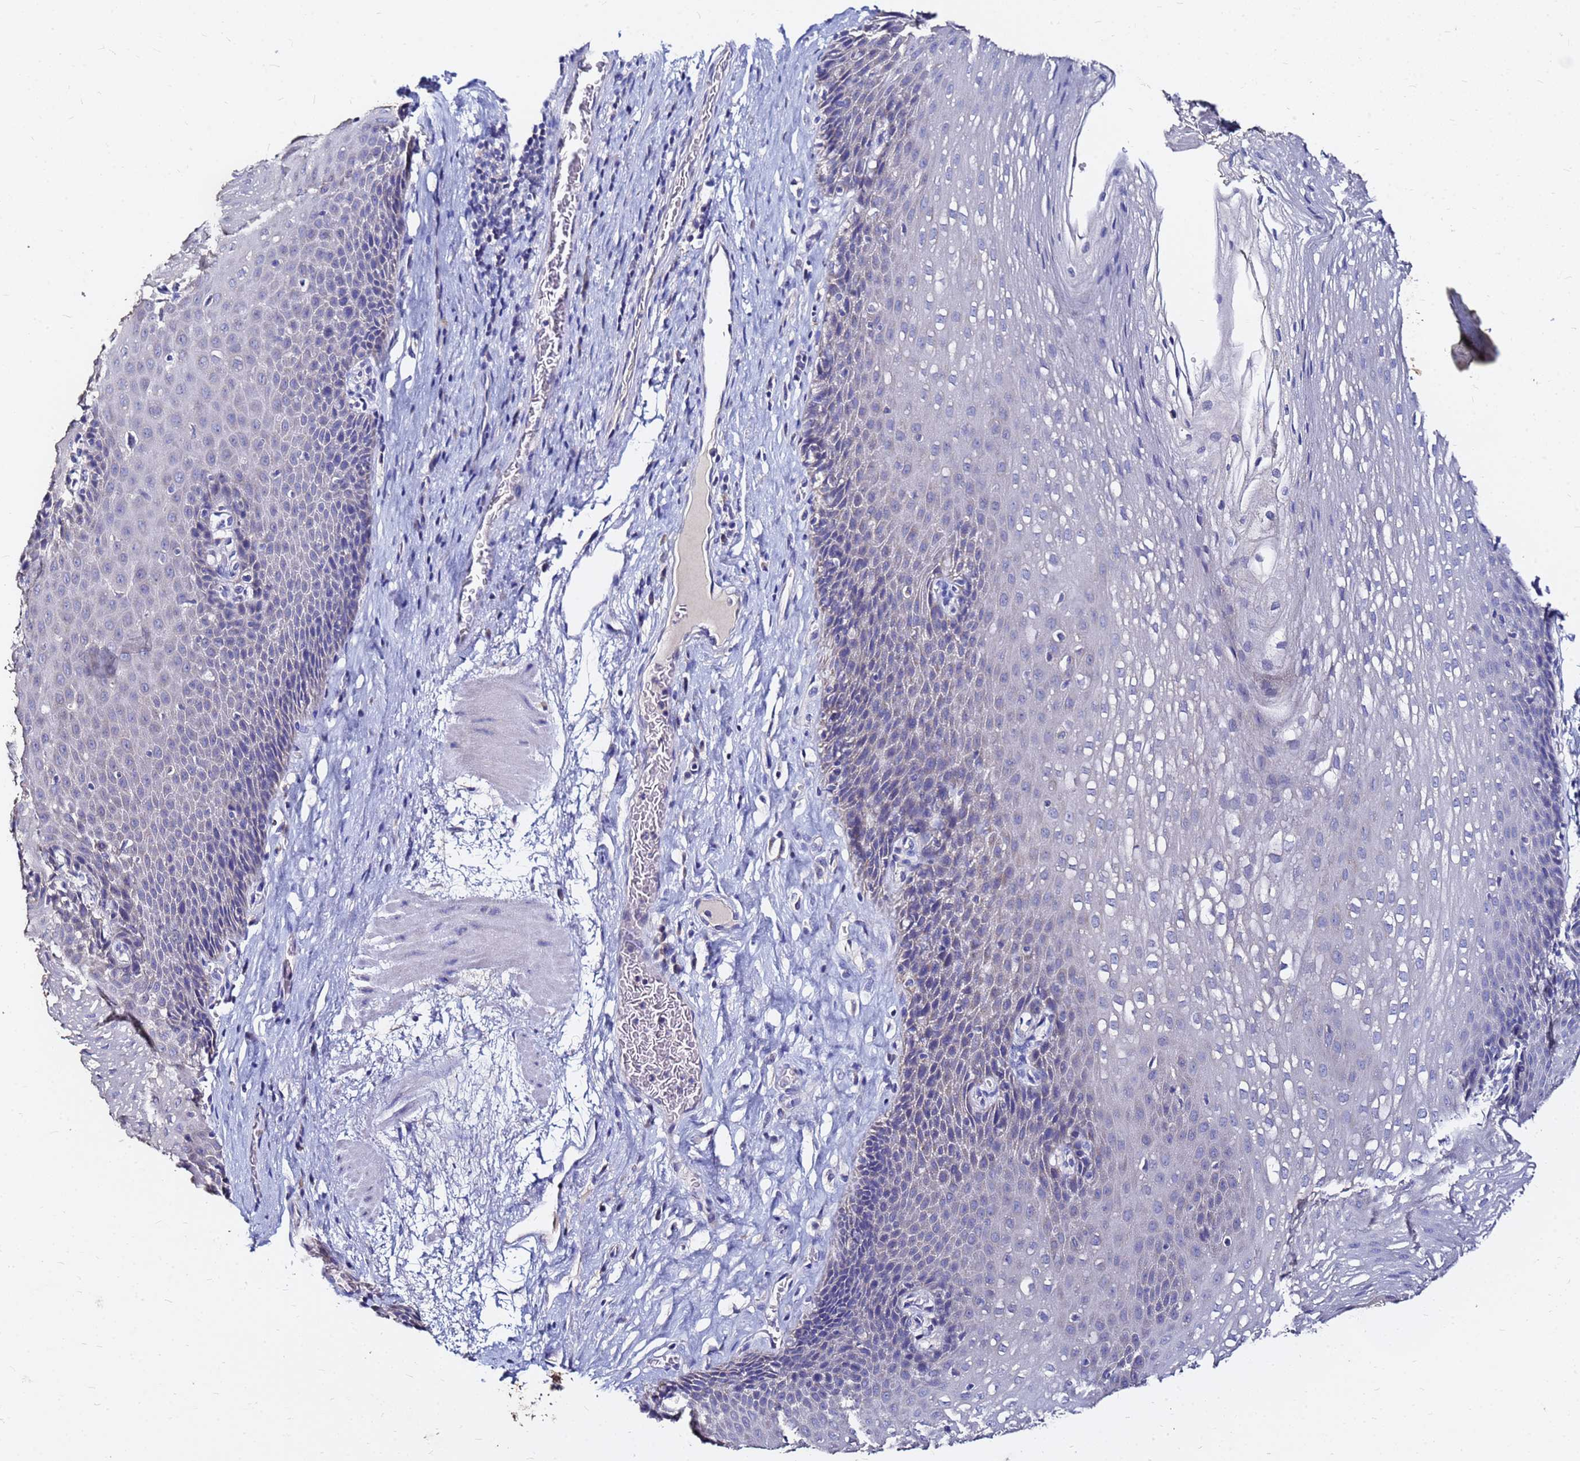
{"staining": {"intensity": "negative", "quantity": "none", "location": "none"}, "tissue": "esophagus", "cell_type": "Squamous epithelial cells", "image_type": "normal", "snomed": [{"axis": "morphology", "description": "Normal tissue, NOS"}, {"axis": "topography", "description": "Esophagus"}], "caption": "Esophagus stained for a protein using IHC displays no expression squamous epithelial cells.", "gene": "FAM183A", "patient": {"sex": "female", "age": 66}}